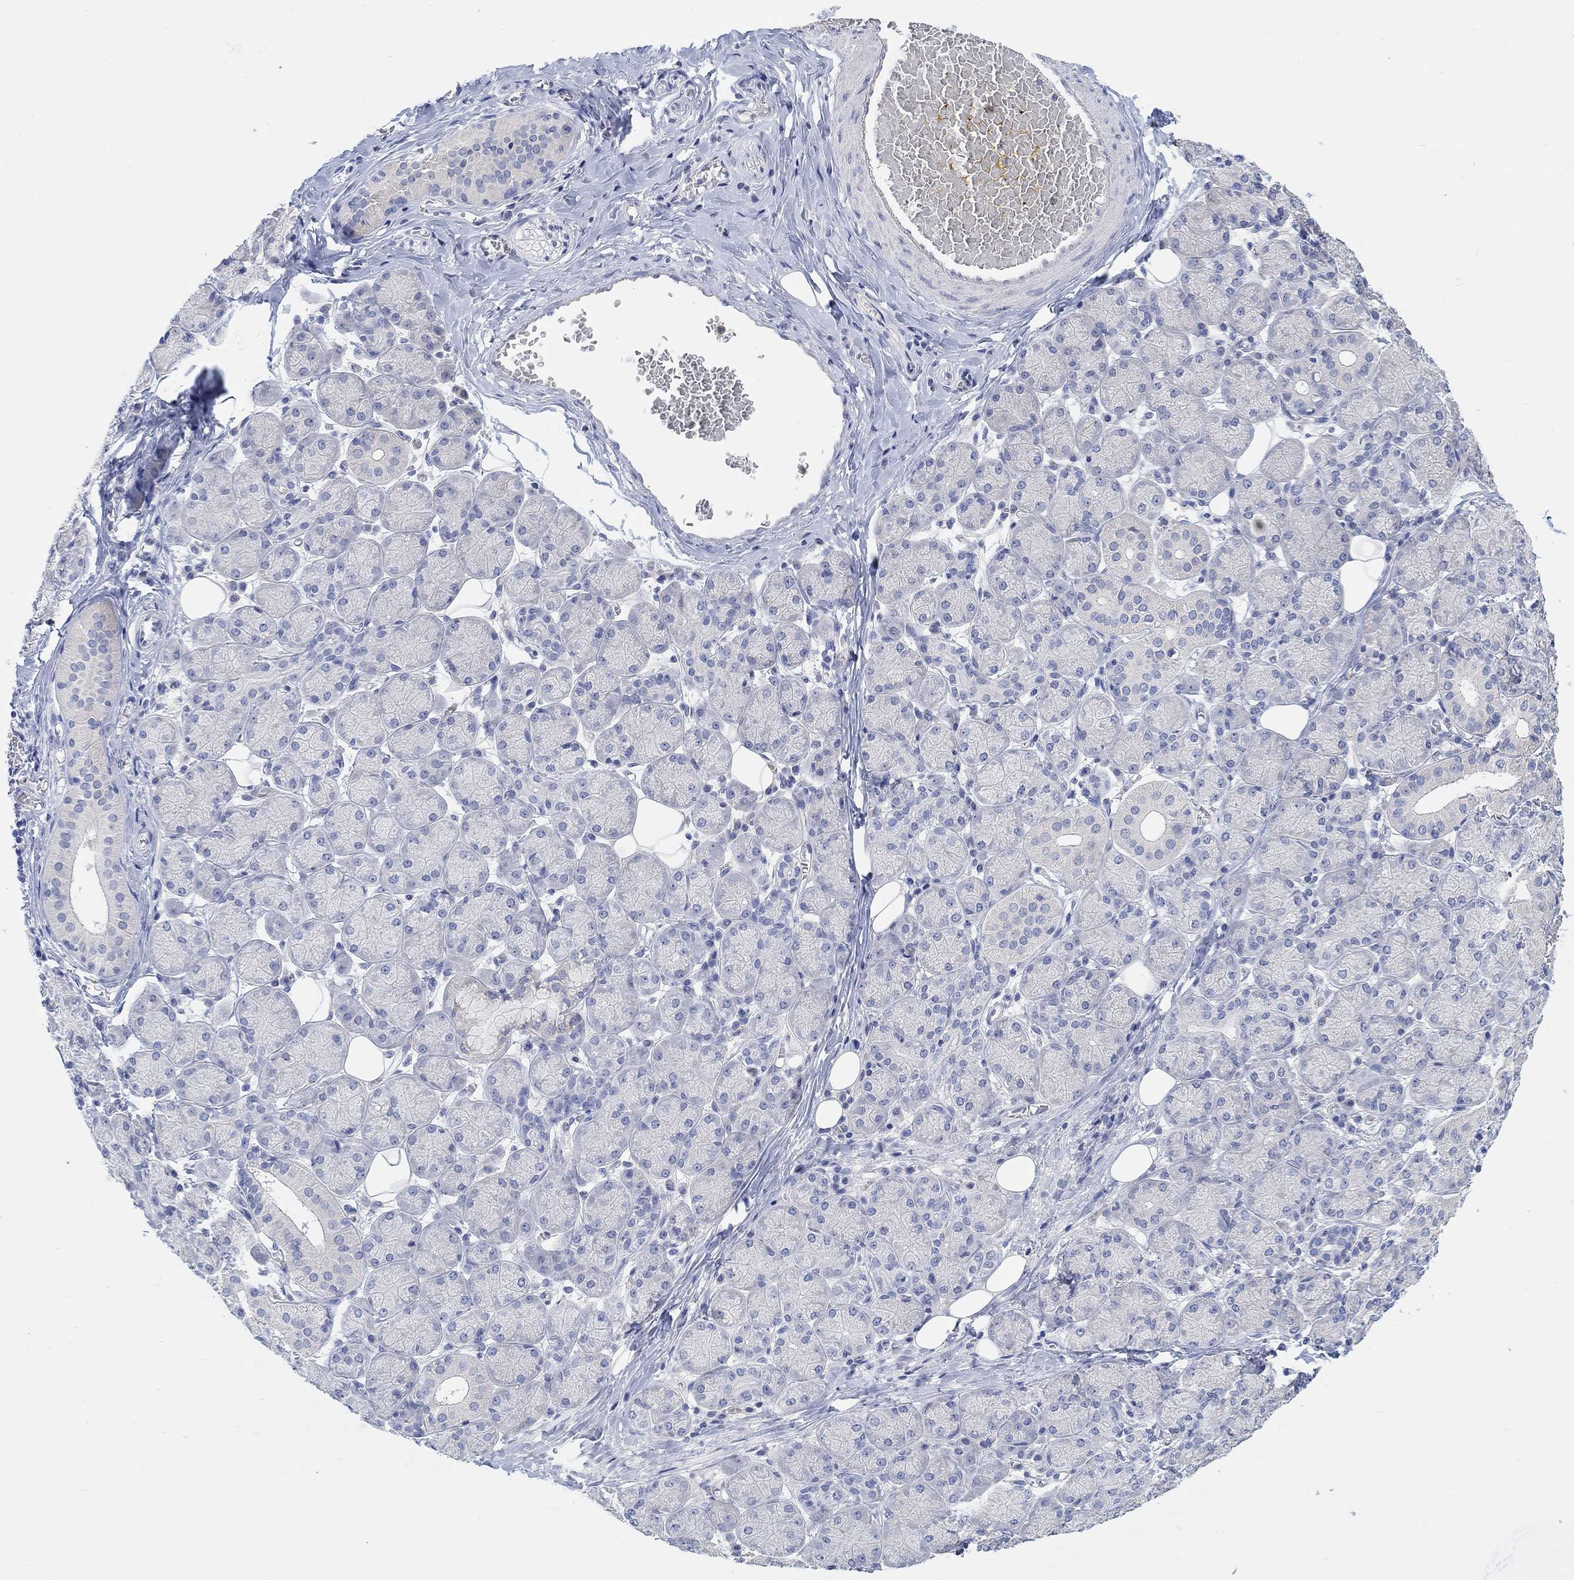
{"staining": {"intensity": "negative", "quantity": "none", "location": "none"}, "tissue": "salivary gland", "cell_type": "Glandular cells", "image_type": "normal", "snomed": [{"axis": "morphology", "description": "Normal tissue, NOS"}, {"axis": "topography", "description": "Salivary gland"}, {"axis": "topography", "description": "Peripheral nerve tissue"}], "caption": "Immunohistochemical staining of benign human salivary gland demonstrates no significant positivity in glandular cells. (DAB (3,3'-diaminobenzidine) immunohistochemistry (IHC), high magnification).", "gene": "NLRP14", "patient": {"sex": "female", "age": 24}}